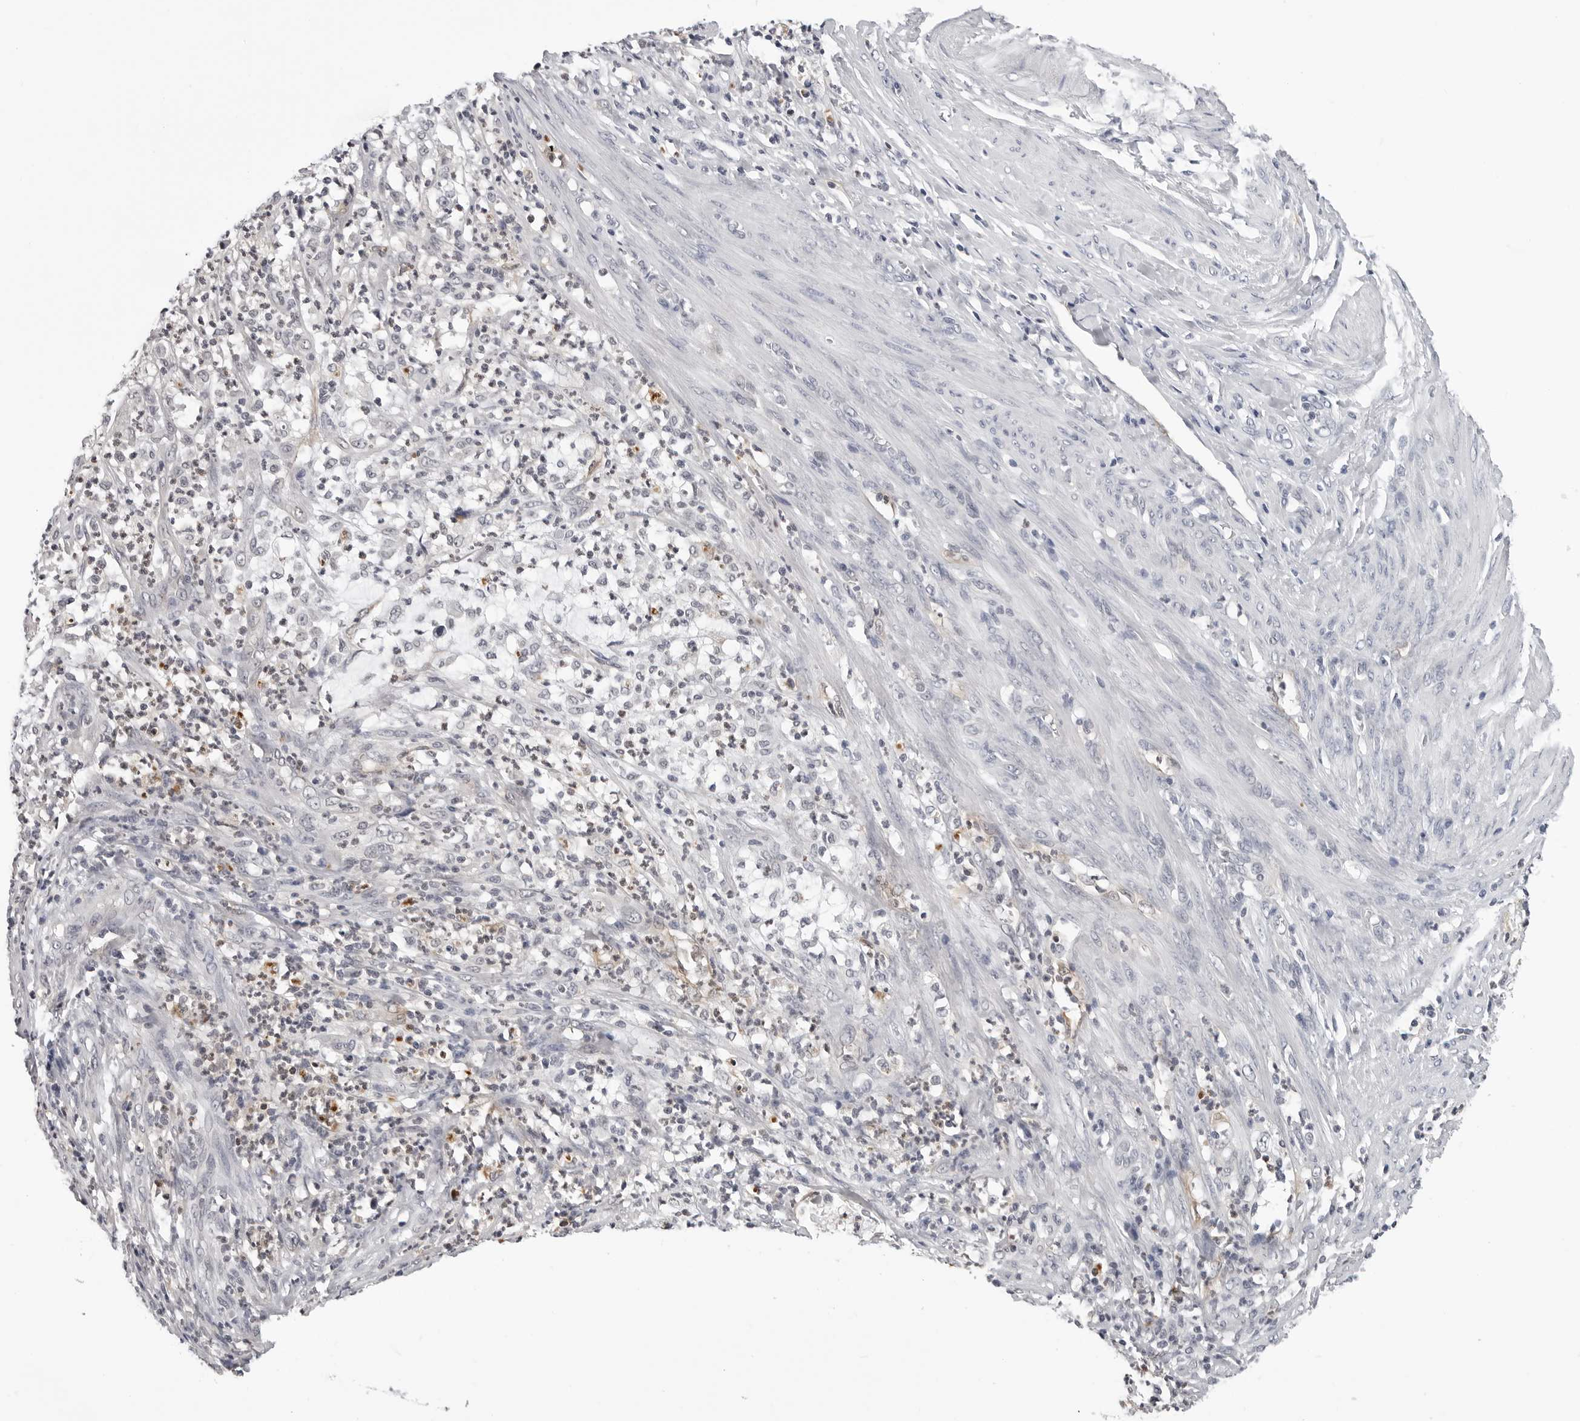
{"staining": {"intensity": "negative", "quantity": "none", "location": "none"}, "tissue": "endometrial cancer", "cell_type": "Tumor cells", "image_type": "cancer", "snomed": [{"axis": "morphology", "description": "Adenocarcinoma, NOS"}, {"axis": "topography", "description": "Endometrium"}], "caption": "There is no significant staining in tumor cells of endometrial cancer (adenocarcinoma).", "gene": "TRMT13", "patient": {"sex": "female", "age": 49}}